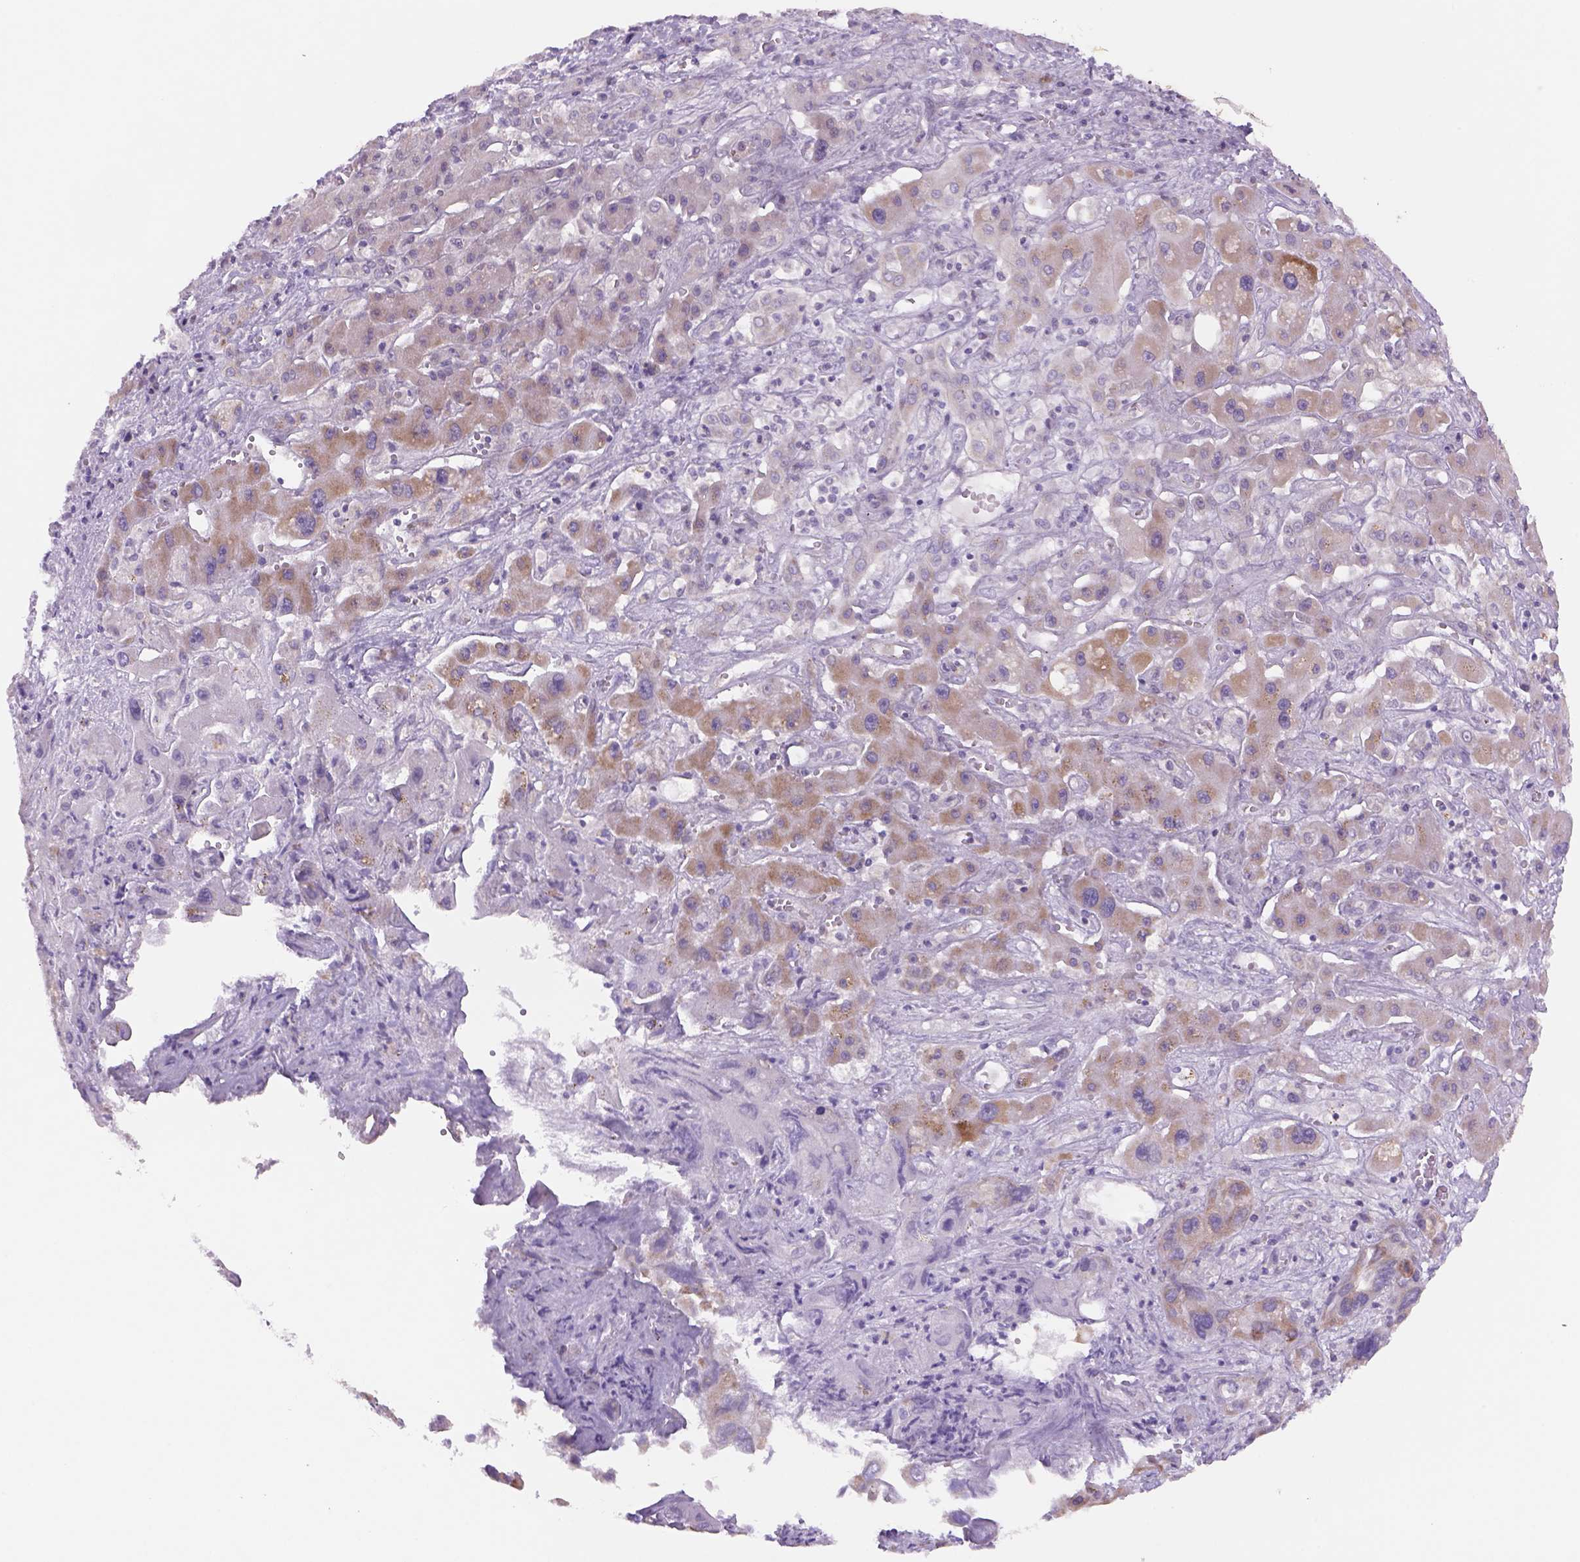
{"staining": {"intensity": "weak", "quantity": ">75%", "location": "cytoplasmic/membranous"}, "tissue": "liver cancer", "cell_type": "Tumor cells", "image_type": "cancer", "snomed": [{"axis": "morphology", "description": "Cholangiocarcinoma"}, {"axis": "topography", "description": "Liver"}], "caption": "Tumor cells display low levels of weak cytoplasmic/membranous staining in about >75% of cells in cholangiocarcinoma (liver). The protein is stained brown, and the nuclei are stained in blue (DAB IHC with brightfield microscopy, high magnification).", "gene": "ADGRV1", "patient": {"sex": "male", "age": 67}}